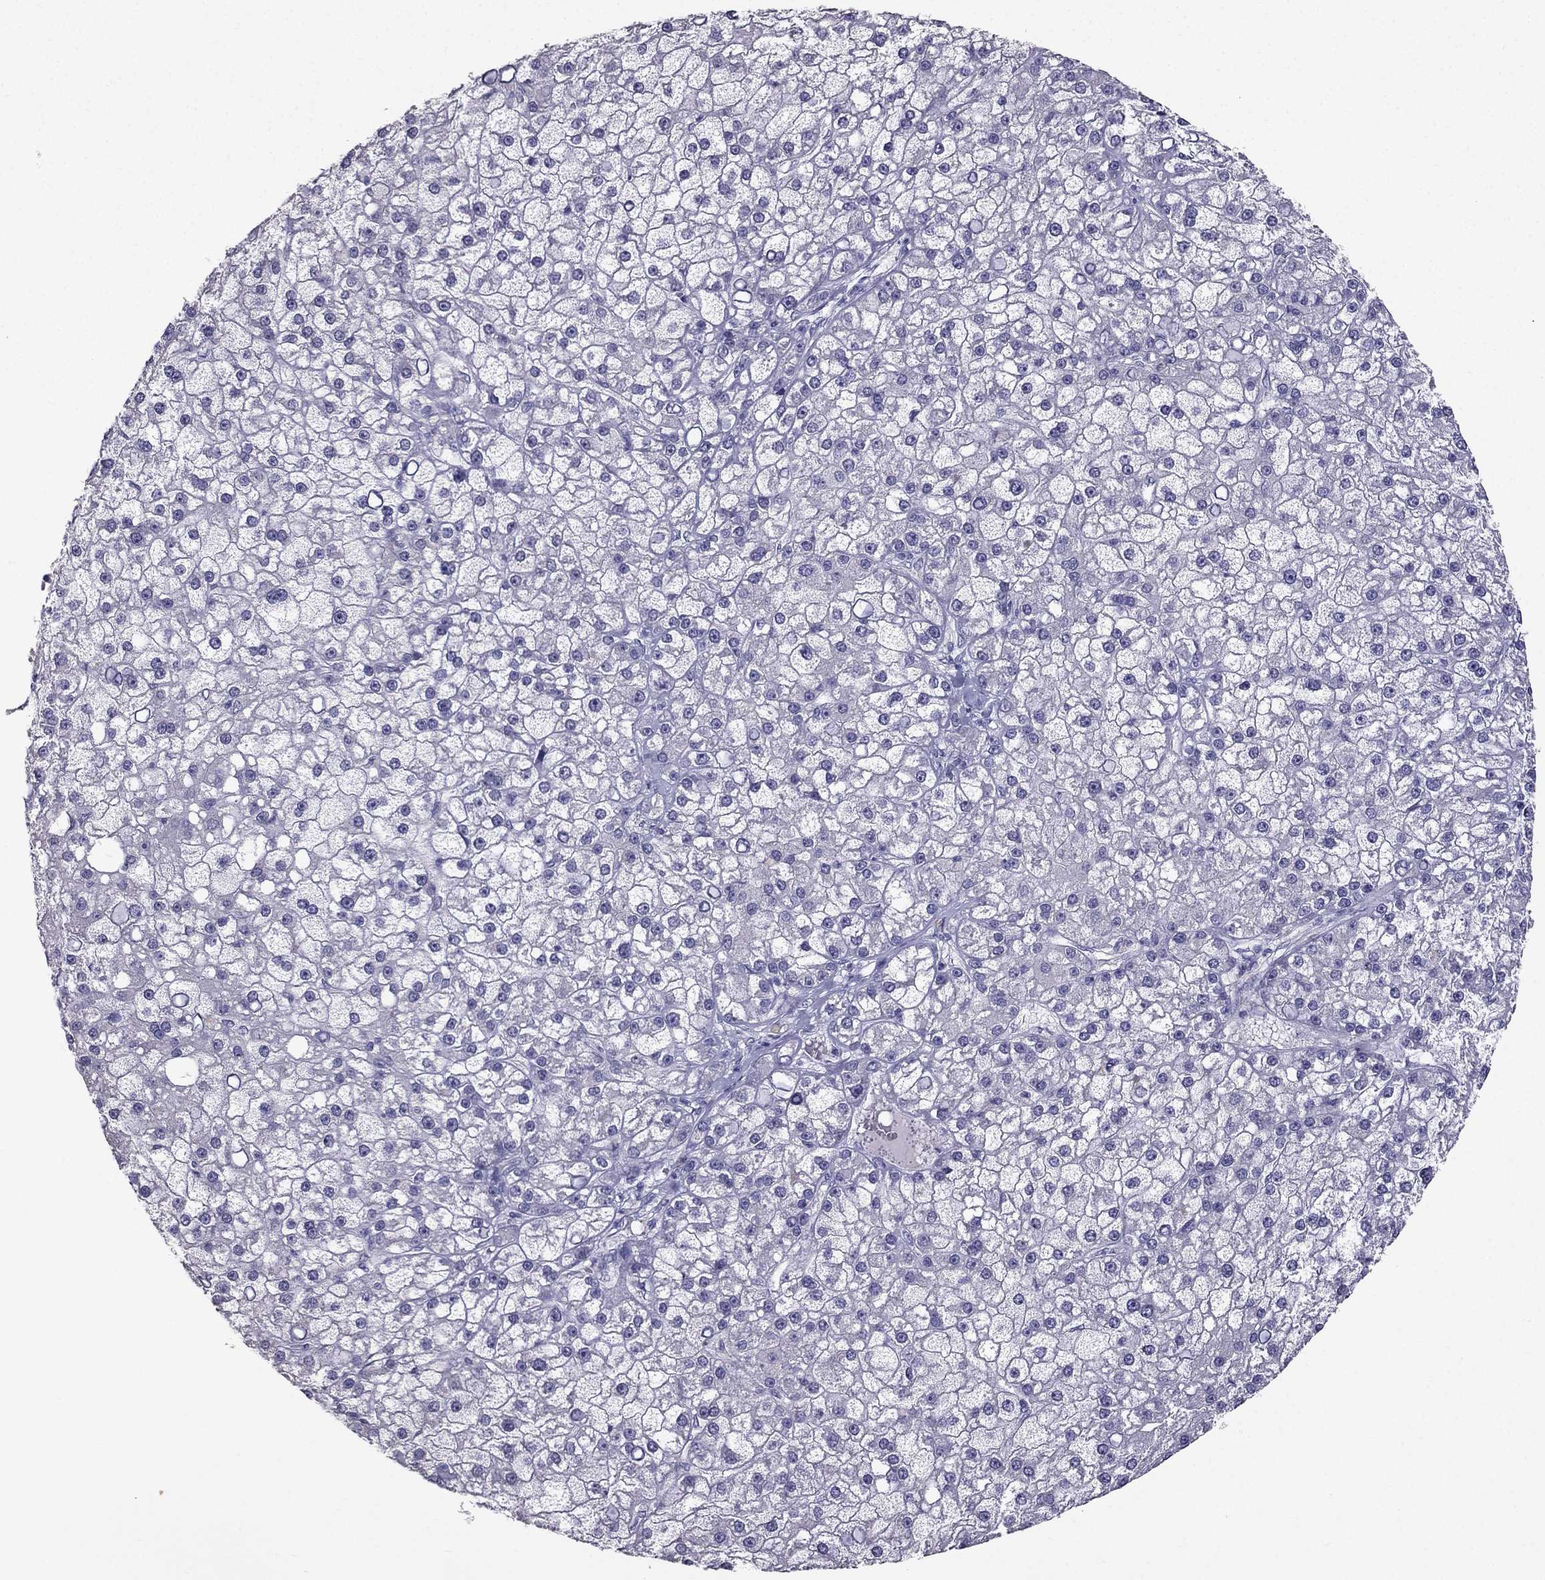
{"staining": {"intensity": "negative", "quantity": "none", "location": "none"}, "tissue": "liver cancer", "cell_type": "Tumor cells", "image_type": "cancer", "snomed": [{"axis": "morphology", "description": "Carcinoma, Hepatocellular, NOS"}, {"axis": "topography", "description": "Liver"}], "caption": "IHC image of neoplastic tissue: human liver hepatocellular carcinoma stained with DAB exhibits no significant protein expression in tumor cells.", "gene": "SCG5", "patient": {"sex": "male", "age": 67}}